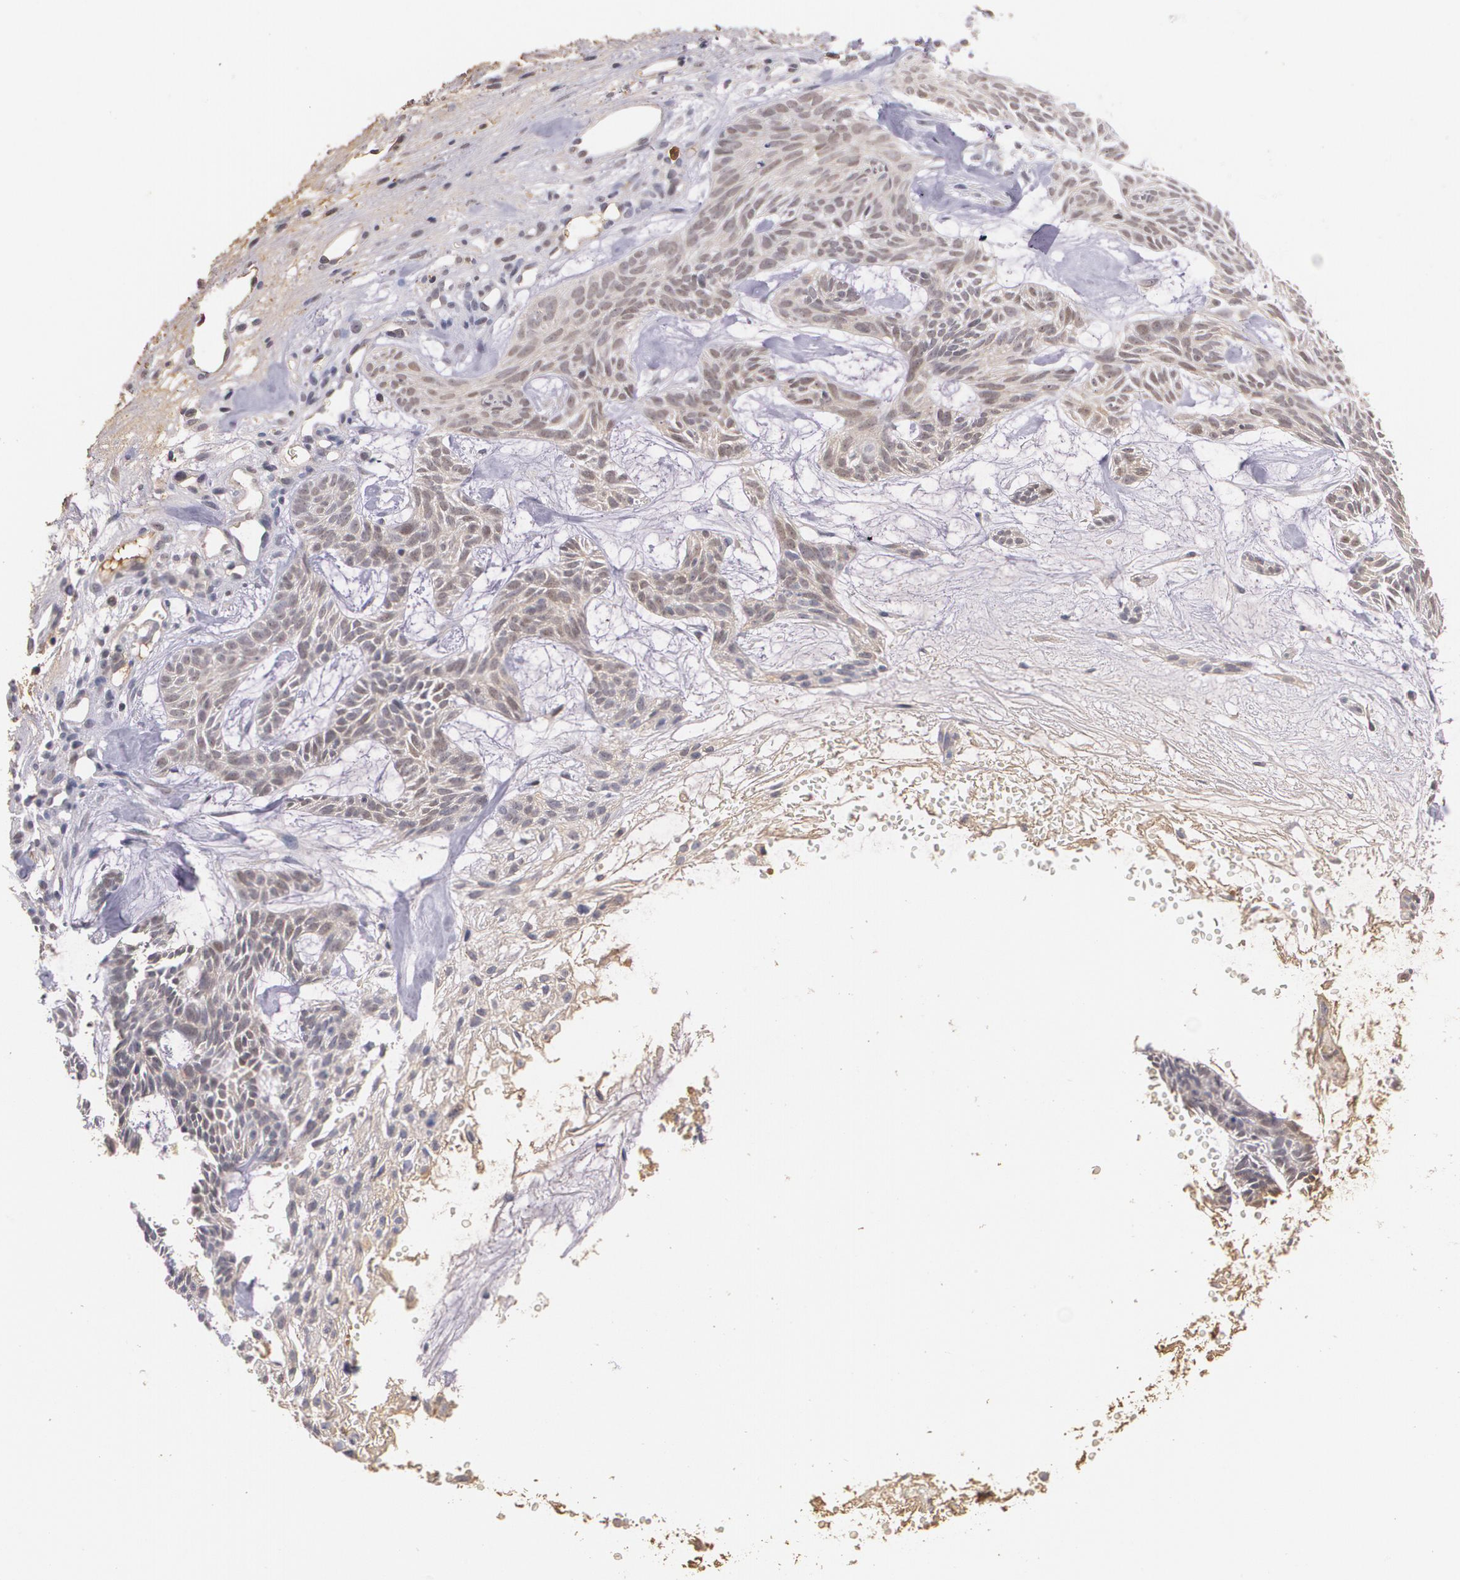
{"staining": {"intensity": "weak", "quantity": ">75%", "location": "cytoplasmic/membranous"}, "tissue": "skin cancer", "cell_type": "Tumor cells", "image_type": "cancer", "snomed": [{"axis": "morphology", "description": "Basal cell carcinoma"}, {"axis": "topography", "description": "Skin"}], "caption": "The photomicrograph shows a brown stain indicating the presence of a protein in the cytoplasmic/membranous of tumor cells in skin basal cell carcinoma.", "gene": "PTS", "patient": {"sex": "male", "age": 75}}